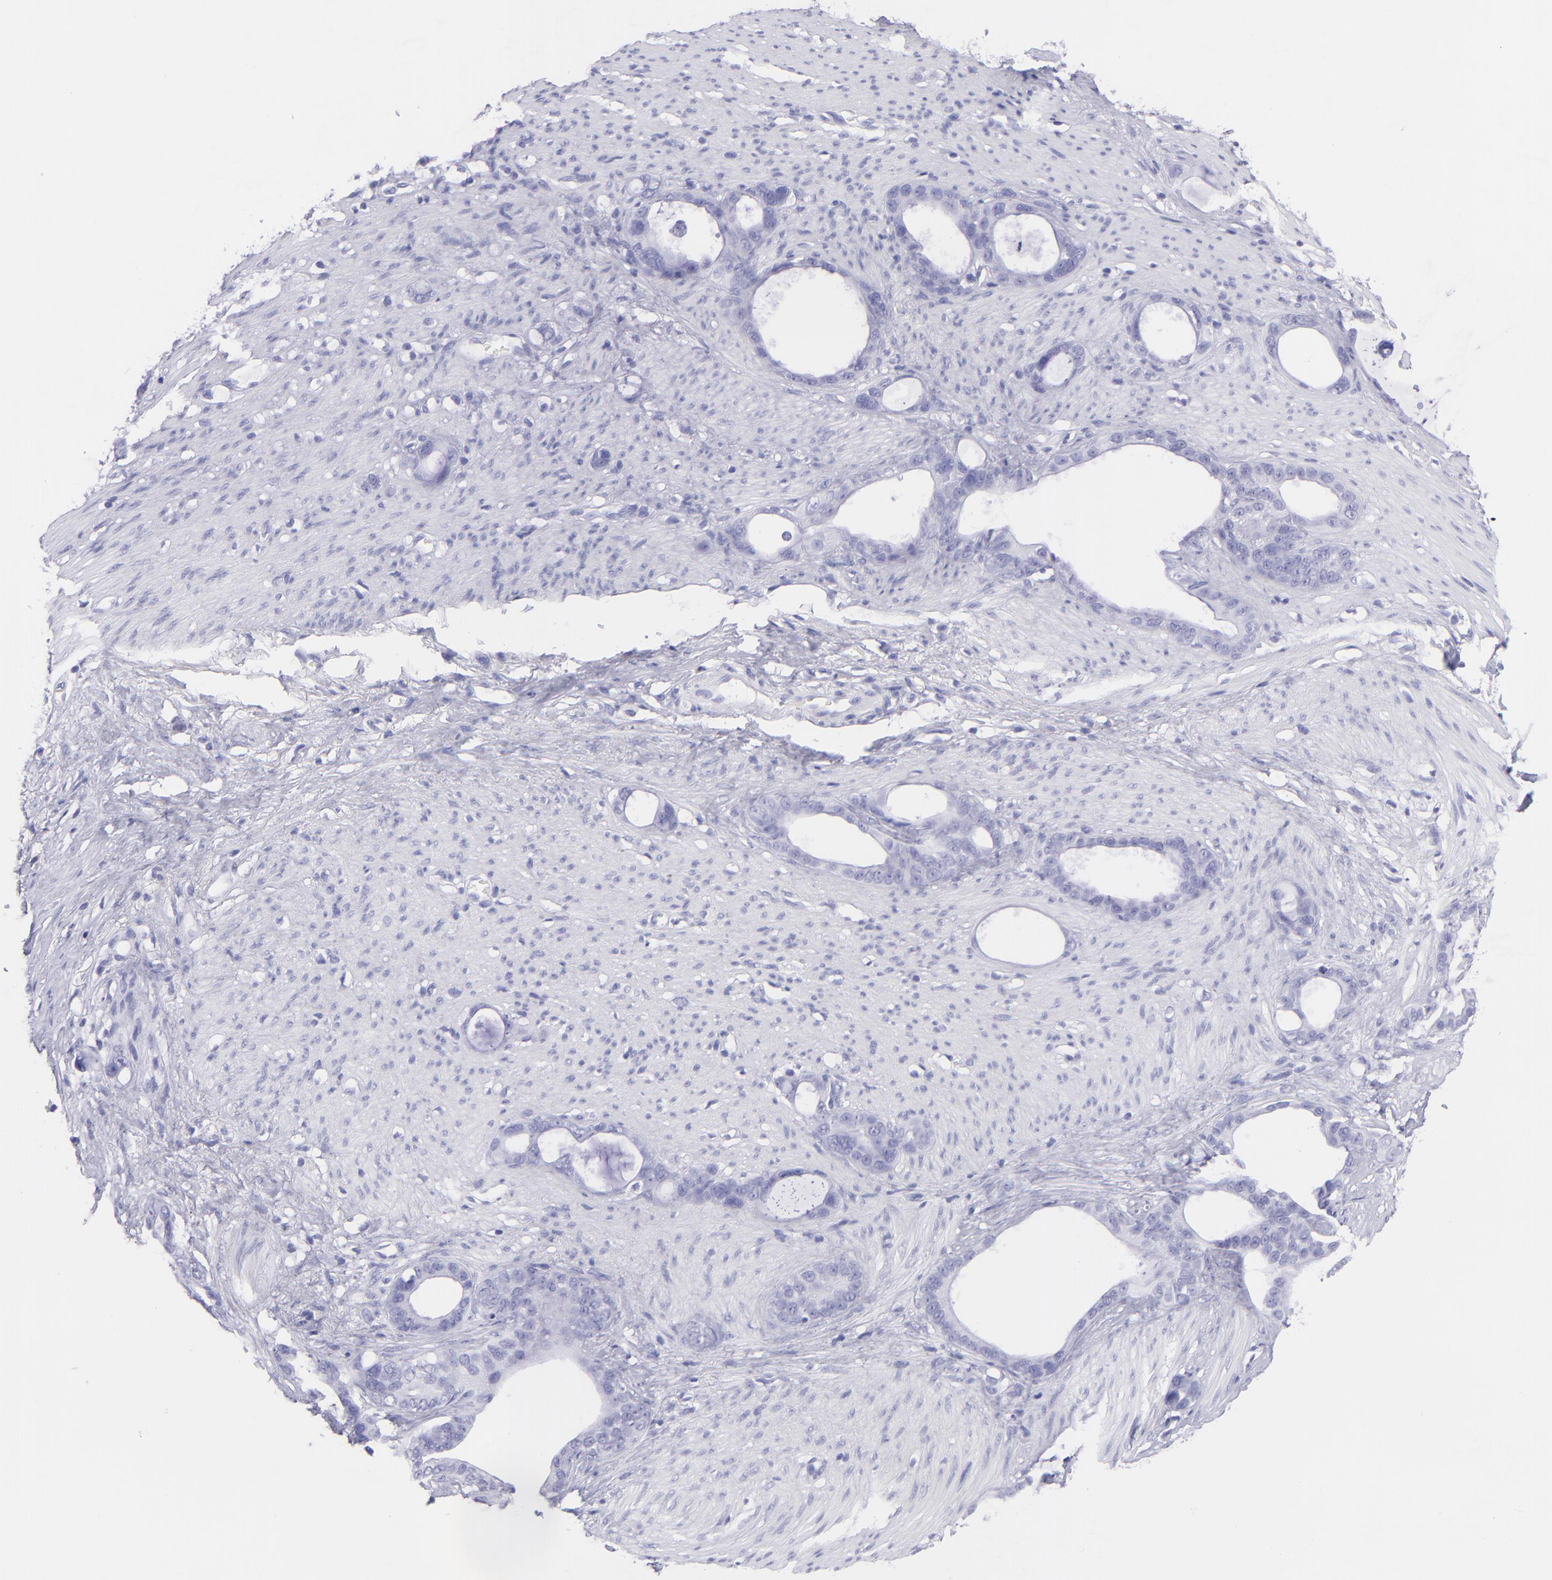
{"staining": {"intensity": "negative", "quantity": "none", "location": "none"}, "tissue": "stomach cancer", "cell_type": "Tumor cells", "image_type": "cancer", "snomed": [{"axis": "morphology", "description": "Adenocarcinoma, NOS"}, {"axis": "topography", "description": "Stomach"}], "caption": "The histopathology image exhibits no significant positivity in tumor cells of stomach cancer (adenocarcinoma).", "gene": "PIP", "patient": {"sex": "female", "age": 75}}